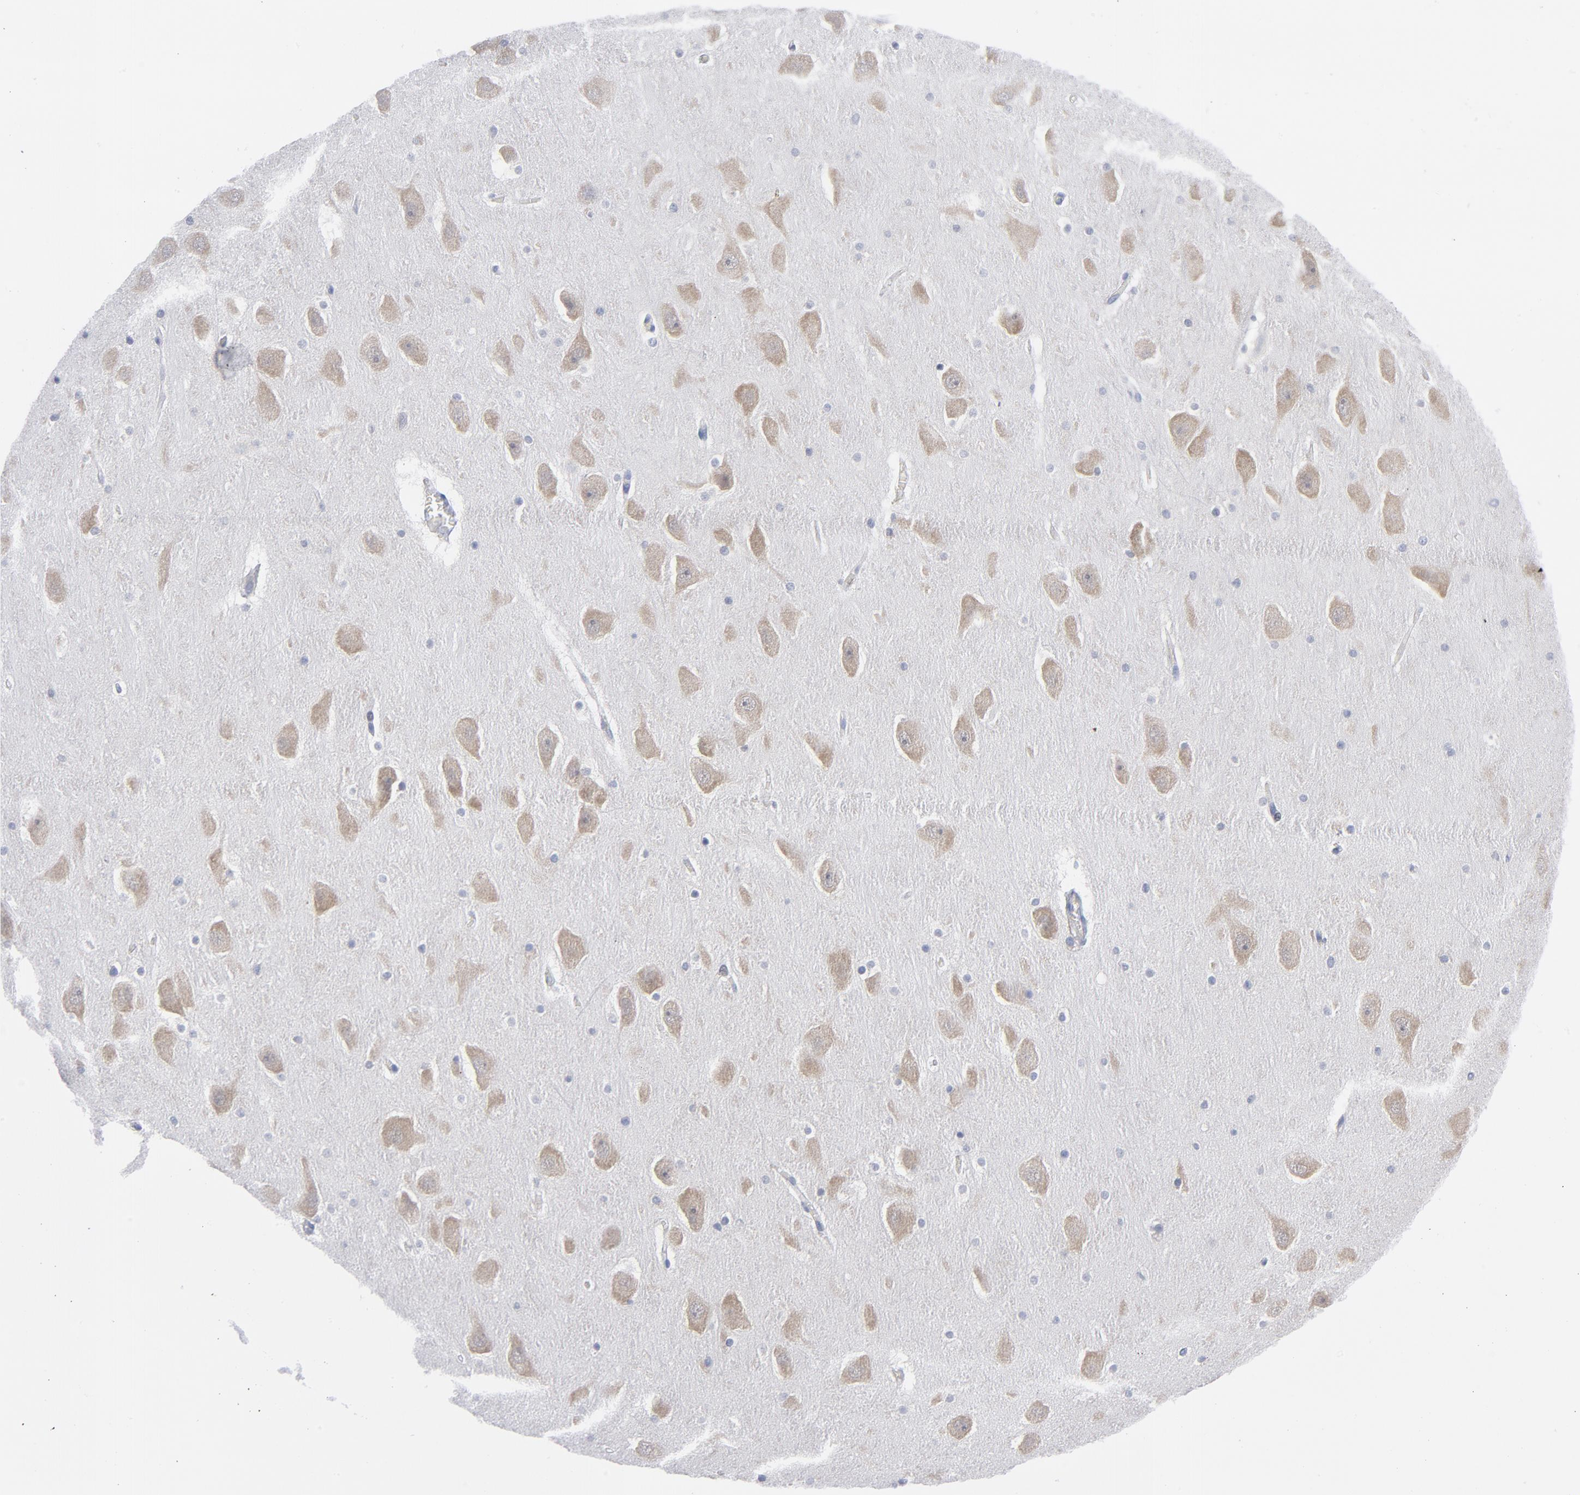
{"staining": {"intensity": "negative", "quantity": "none", "location": "none"}, "tissue": "hippocampus", "cell_type": "Glial cells", "image_type": "normal", "snomed": [{"axis": "morphology", "description": "Normal tissue, NOS"}, {"axis": "topography", "description": "Hippocampus"}], "caption": "Image shows no protein positivity in glial cells of benign hippocampus.", "gene": "CD86", "patient": {"sex": "male", "age": 45}}